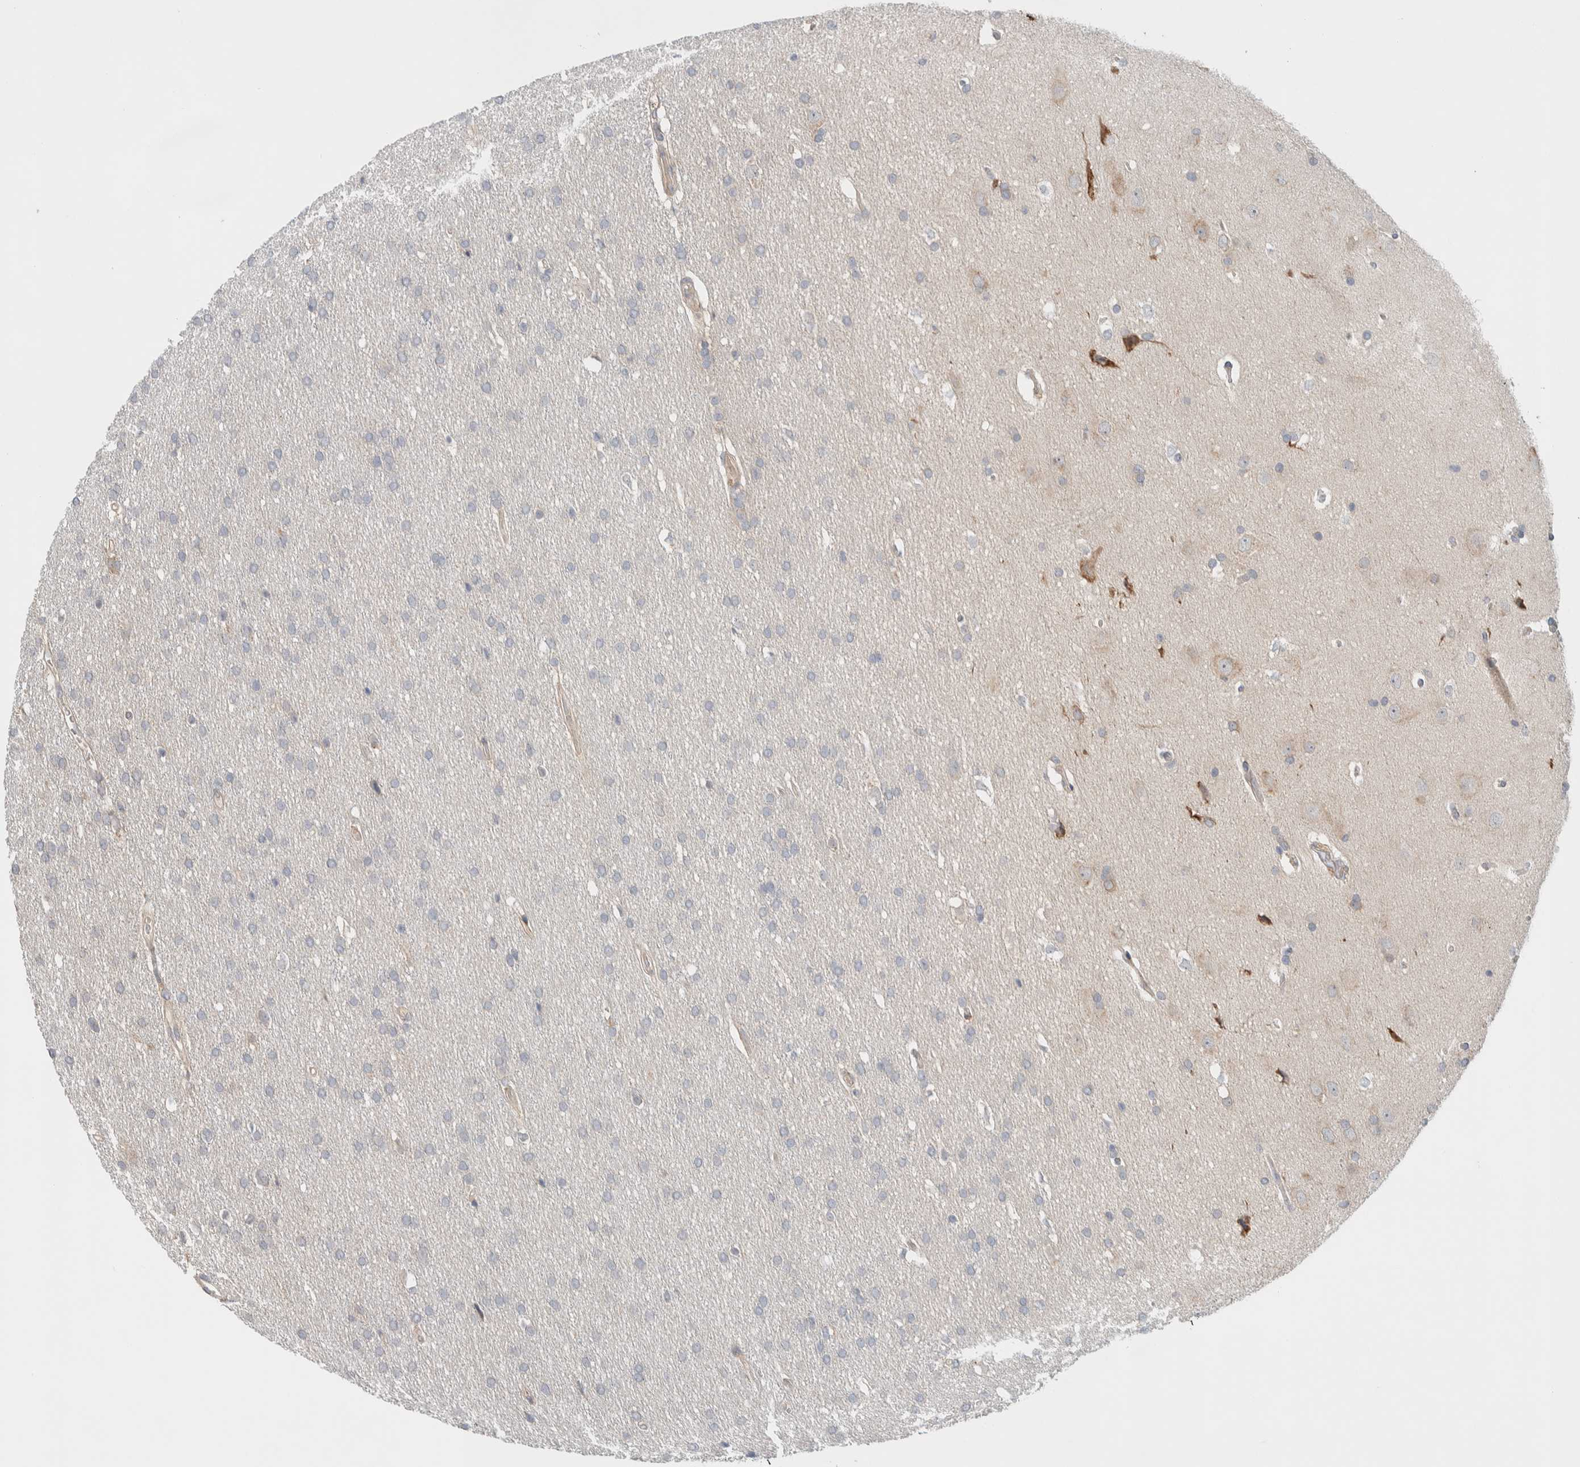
{"staining": {"intensity": "negative", "quantity": "none", "location": "none"}, "tissue": "glioma", "cell_type": "Tumor cells", "image_type": "cancer", "snomed": [{"axis": "morphology", "description": "Glioma, malignant, Low grade"}, {"axis": "topography", "description": "Brain"}], "caption": "Human glioma stained for a protein using immunohistochemistry (IHC) demonstrates no staining in tumor cells.", "gene": "ADCY8", "patient": {"sex": "female", "age": 37}}